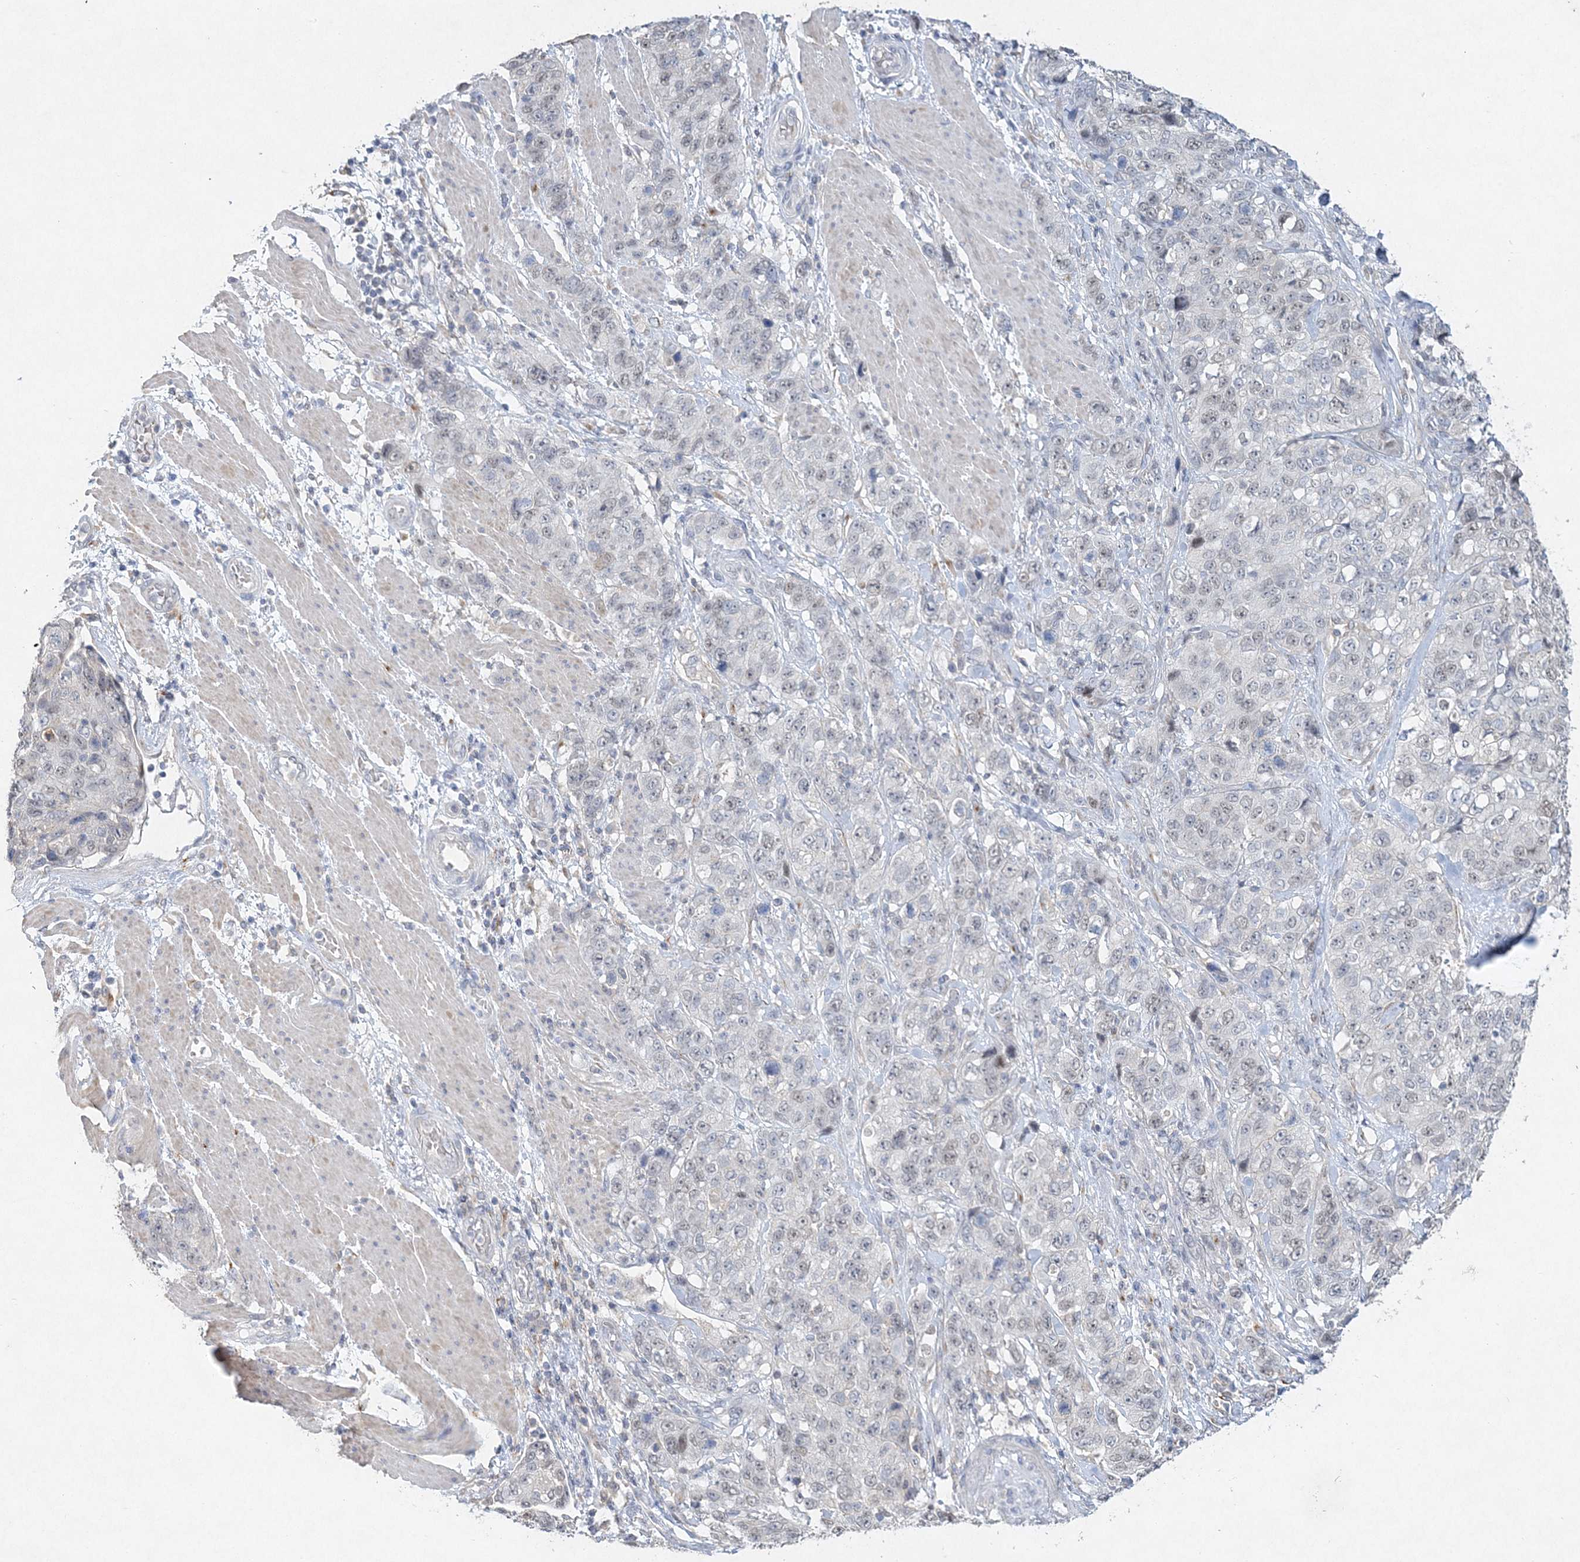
{"staining": {"intensity": "weak", "quantity": "<25%", "location": "nuclear"}, "tissue": "stomach cancer", "cell_type": "Tumor cells", "image_type": "cancer", "snomed": [{"axis": "morphology", "description": "Adenocarcinoma, NOS"}, {"axis": "topography", "description": "Stomach"}], "caption": "DAB (3,3'-diaminobenzidine) immunohistochemical staining of adenocarcinoma (stomach) exhibits no significant positivity in tumor cells.", "gene": "MAT2B", "patient": {"sex": "male", "age": 48}}